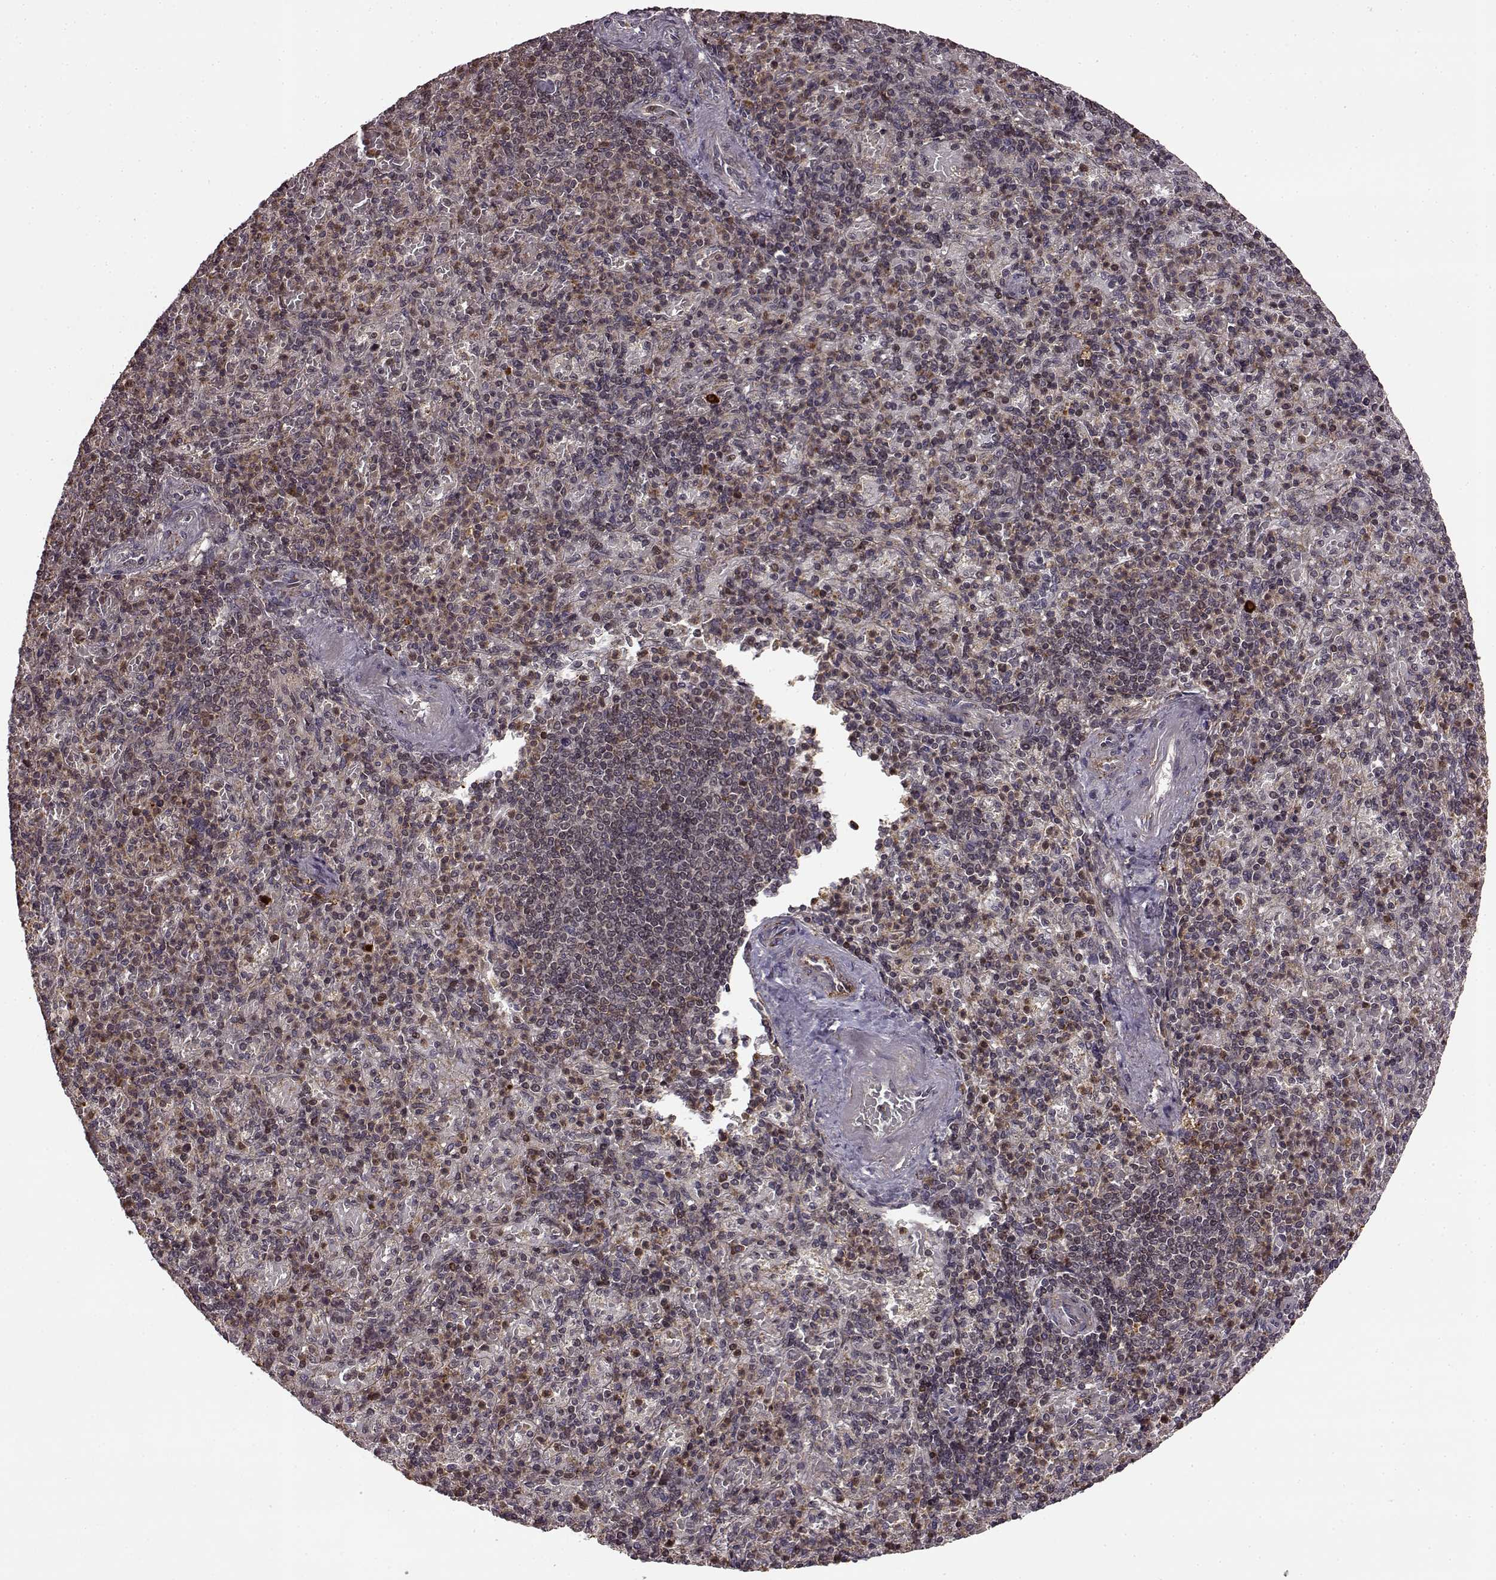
{"staining": {"intensity": "weak", "quantity": "25%-75%", "location": "cytoplasmic/membranous"}, "tissue": "spleen", "cell_type": "Cells in red pulp", "image_type": "normal", "snomed": [{"axis": "morphology", "description": "Normal tissue, NOS"}, {"axis": "topography", "description": "Spleen"}], "caption": "Protein expression by immunohistochemistry displays weak cytoplasmic/membranous expression in approximately 25%-75% of cells in red pulp in unremarkable spleen.", "gene": "TRMU", "patient": {"sex": "female", "age": 74}}